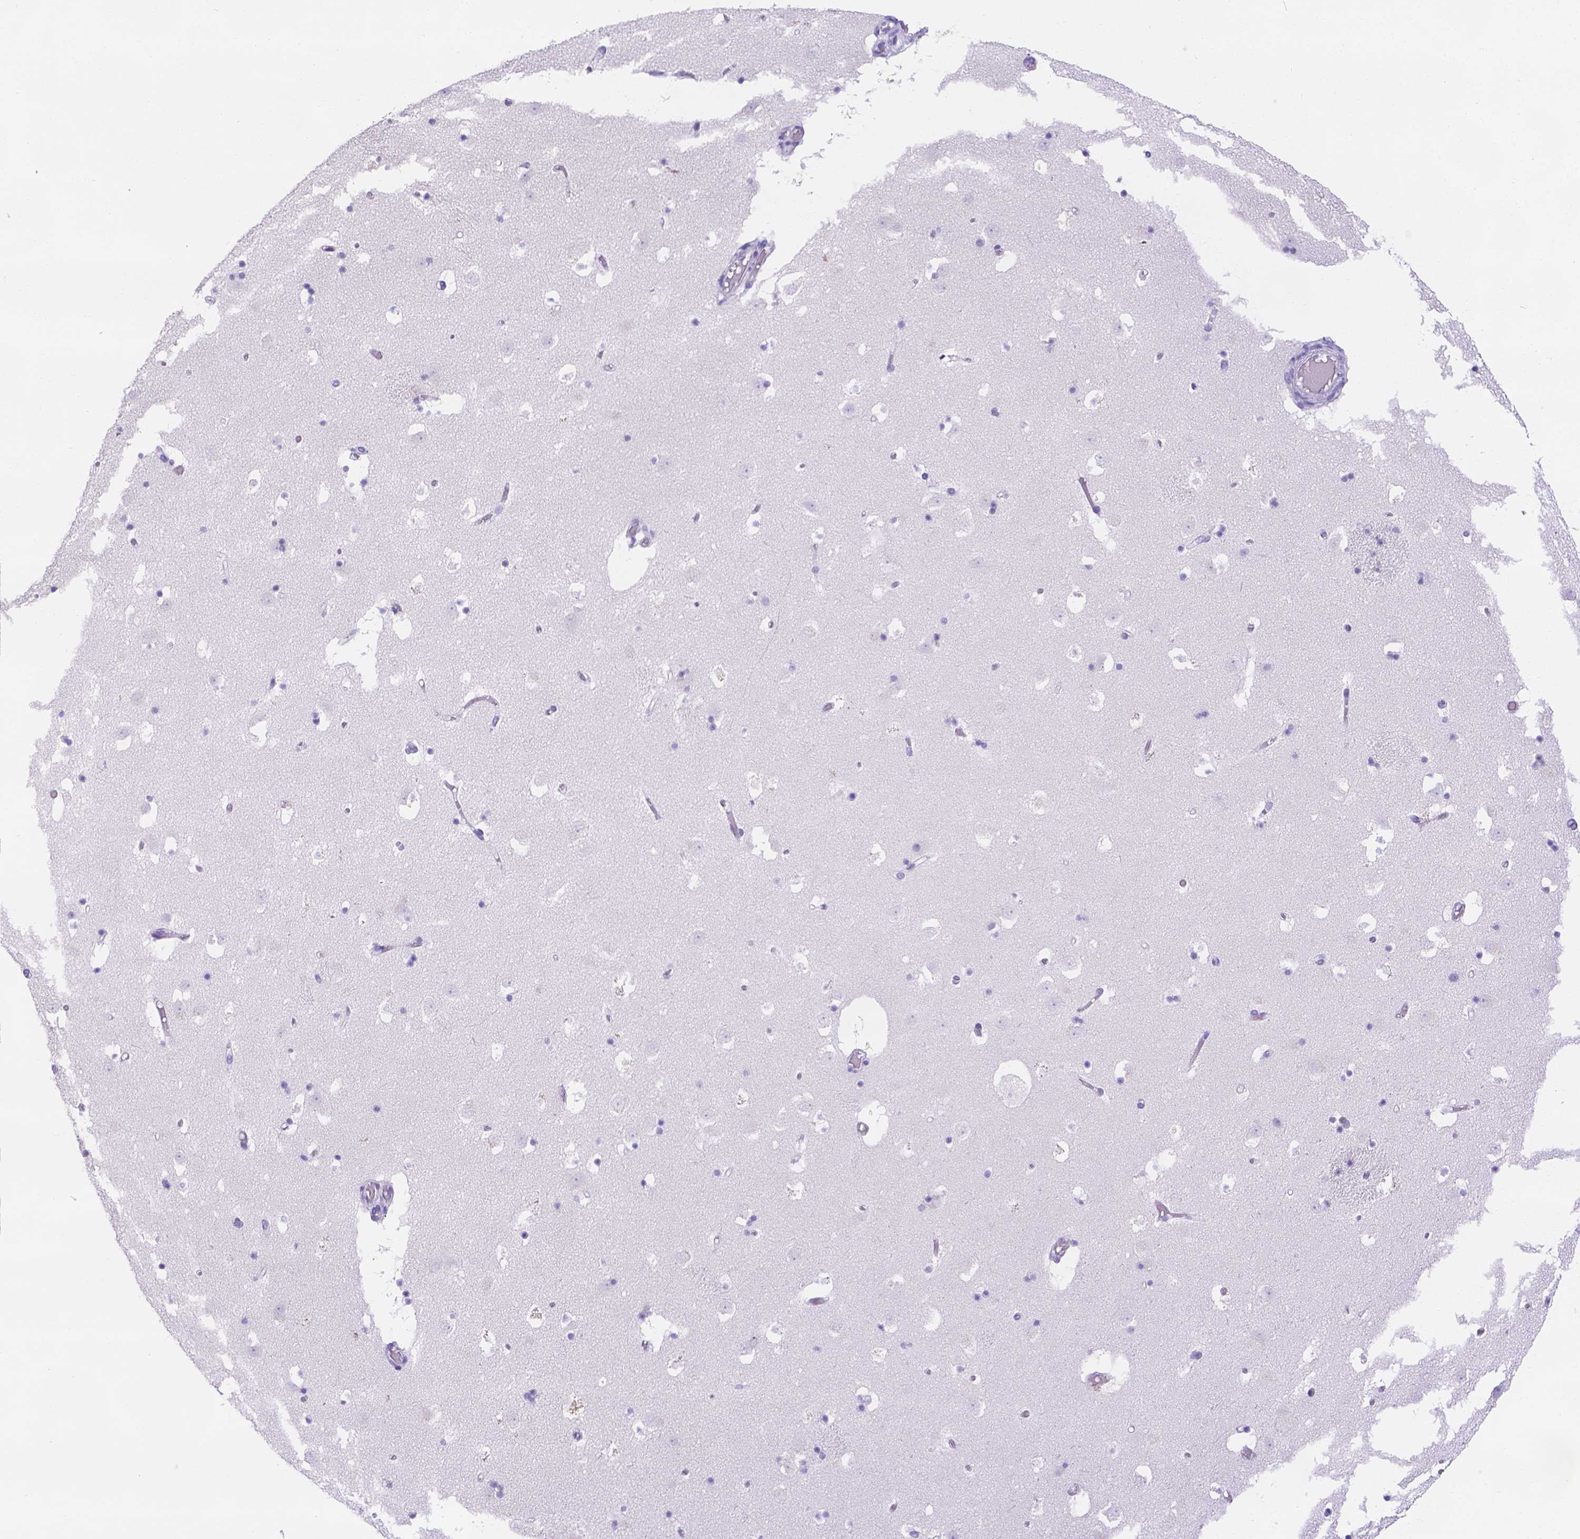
{"staining": {"intensity": "negative", "quantity": "none", "location": "none"}, "tissue": "caudate", "cell_type": "Glial cells", "image_type": "normal", "snomed": [{"axis": "morphology", "description": "Normal tissue, NOS"}, {"axis": "topography", "description": "Lateral ventricle wall"}], "caption": "Immunohistochemistry (IHC) image of benign caudate: caudate stained with DAB displays no significant protein staining in glial cells. The staining is performed using DAB (3,3'-diaminobenzidine) brown chromogen with nuclei counter-stained in using hematoxylin.", "gene": "MLN", "patient": {"sex": "female", "age": 42}}